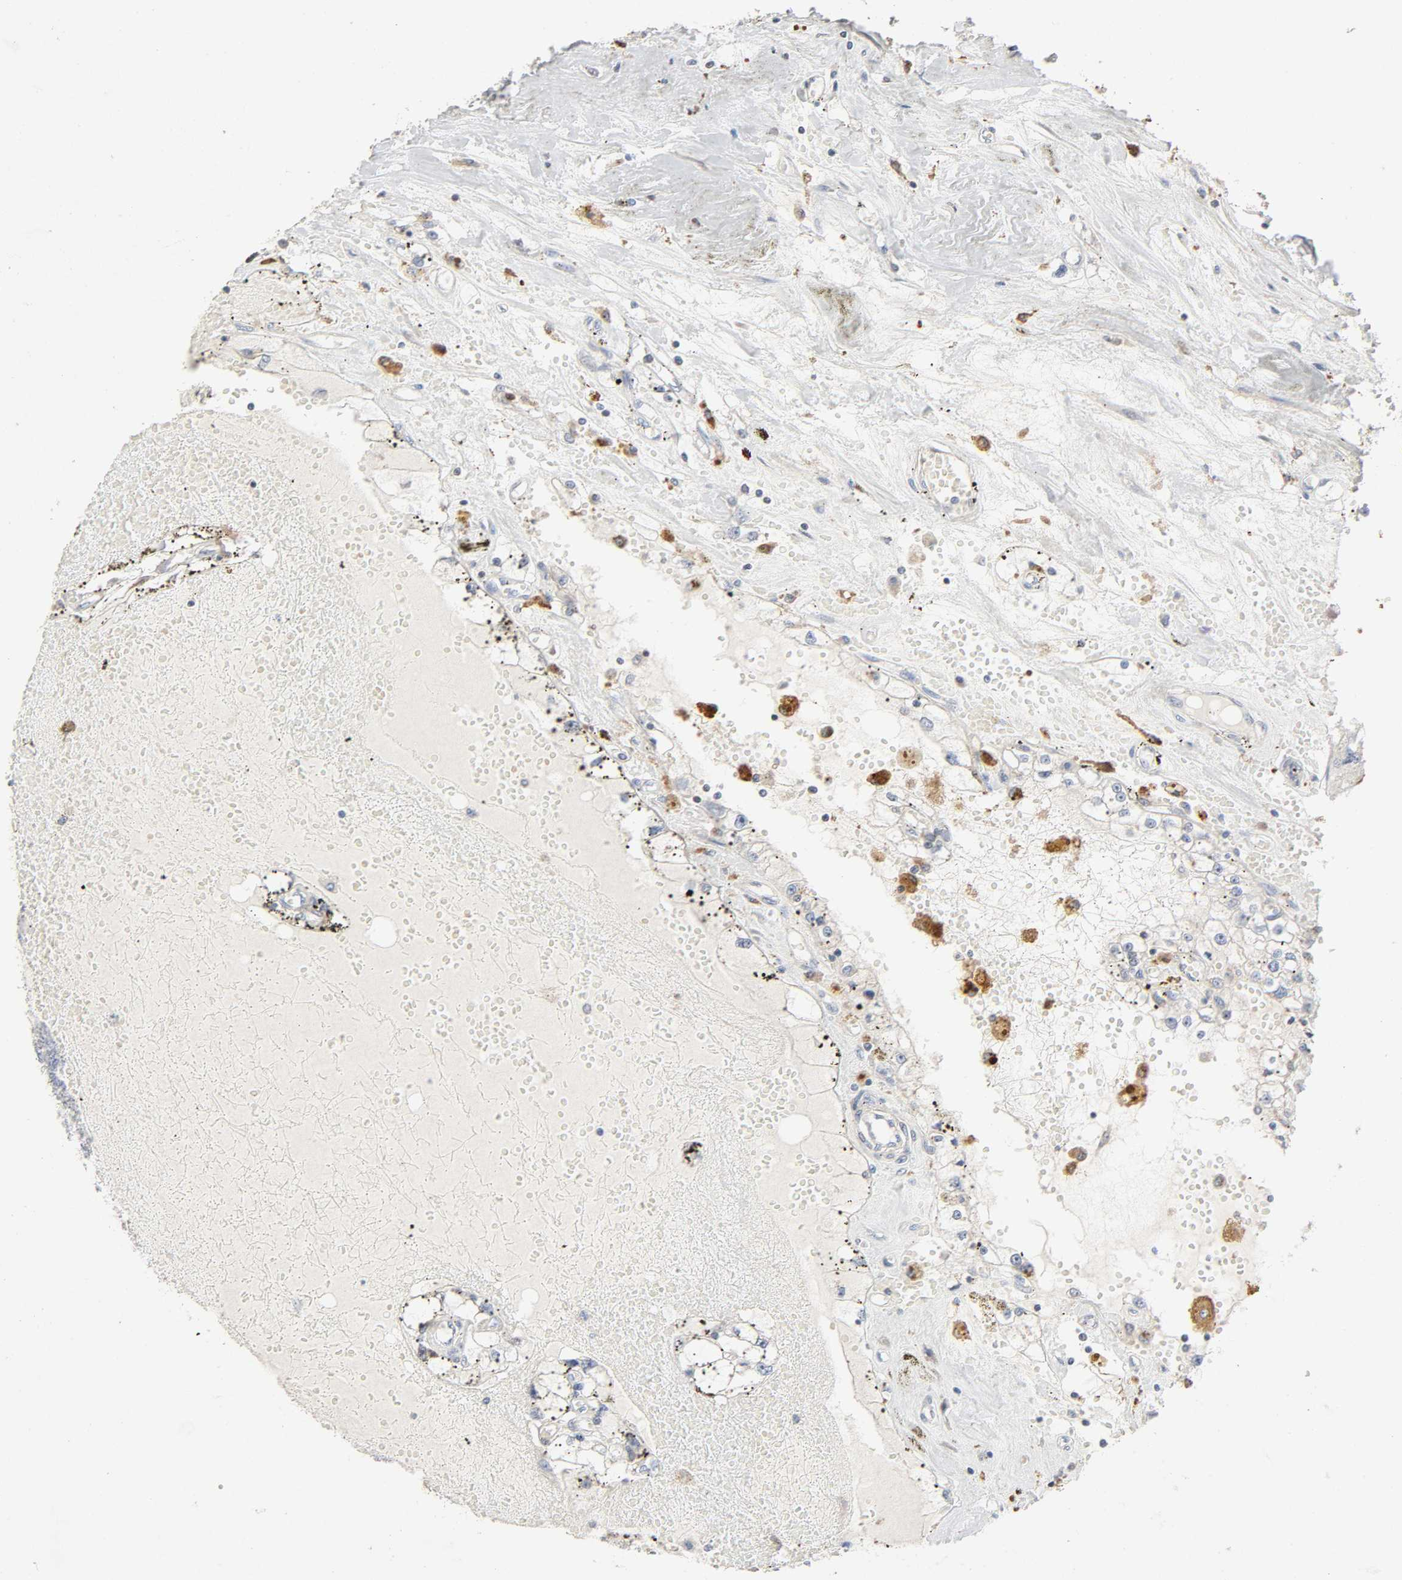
{"staining": {"intensity": "negative", "quantity": "none", "location": "none"}, "tissue": "renal cancer", "cell_type": "Tumor cells", "image_type": "cancer", "snomed": [{"axis": "morphology", "description": "Adenocarcinoma, NOS"}, {"axis": "topography", "description": "Kidney"}], "caption": "A high-resolution image shows immunohistochemistry staining of adenocarcinoma (renal), which reveals no significant expression in tumor cells.", "gene": "CDK6", "patient": {"sex": "male", "age": 56}}